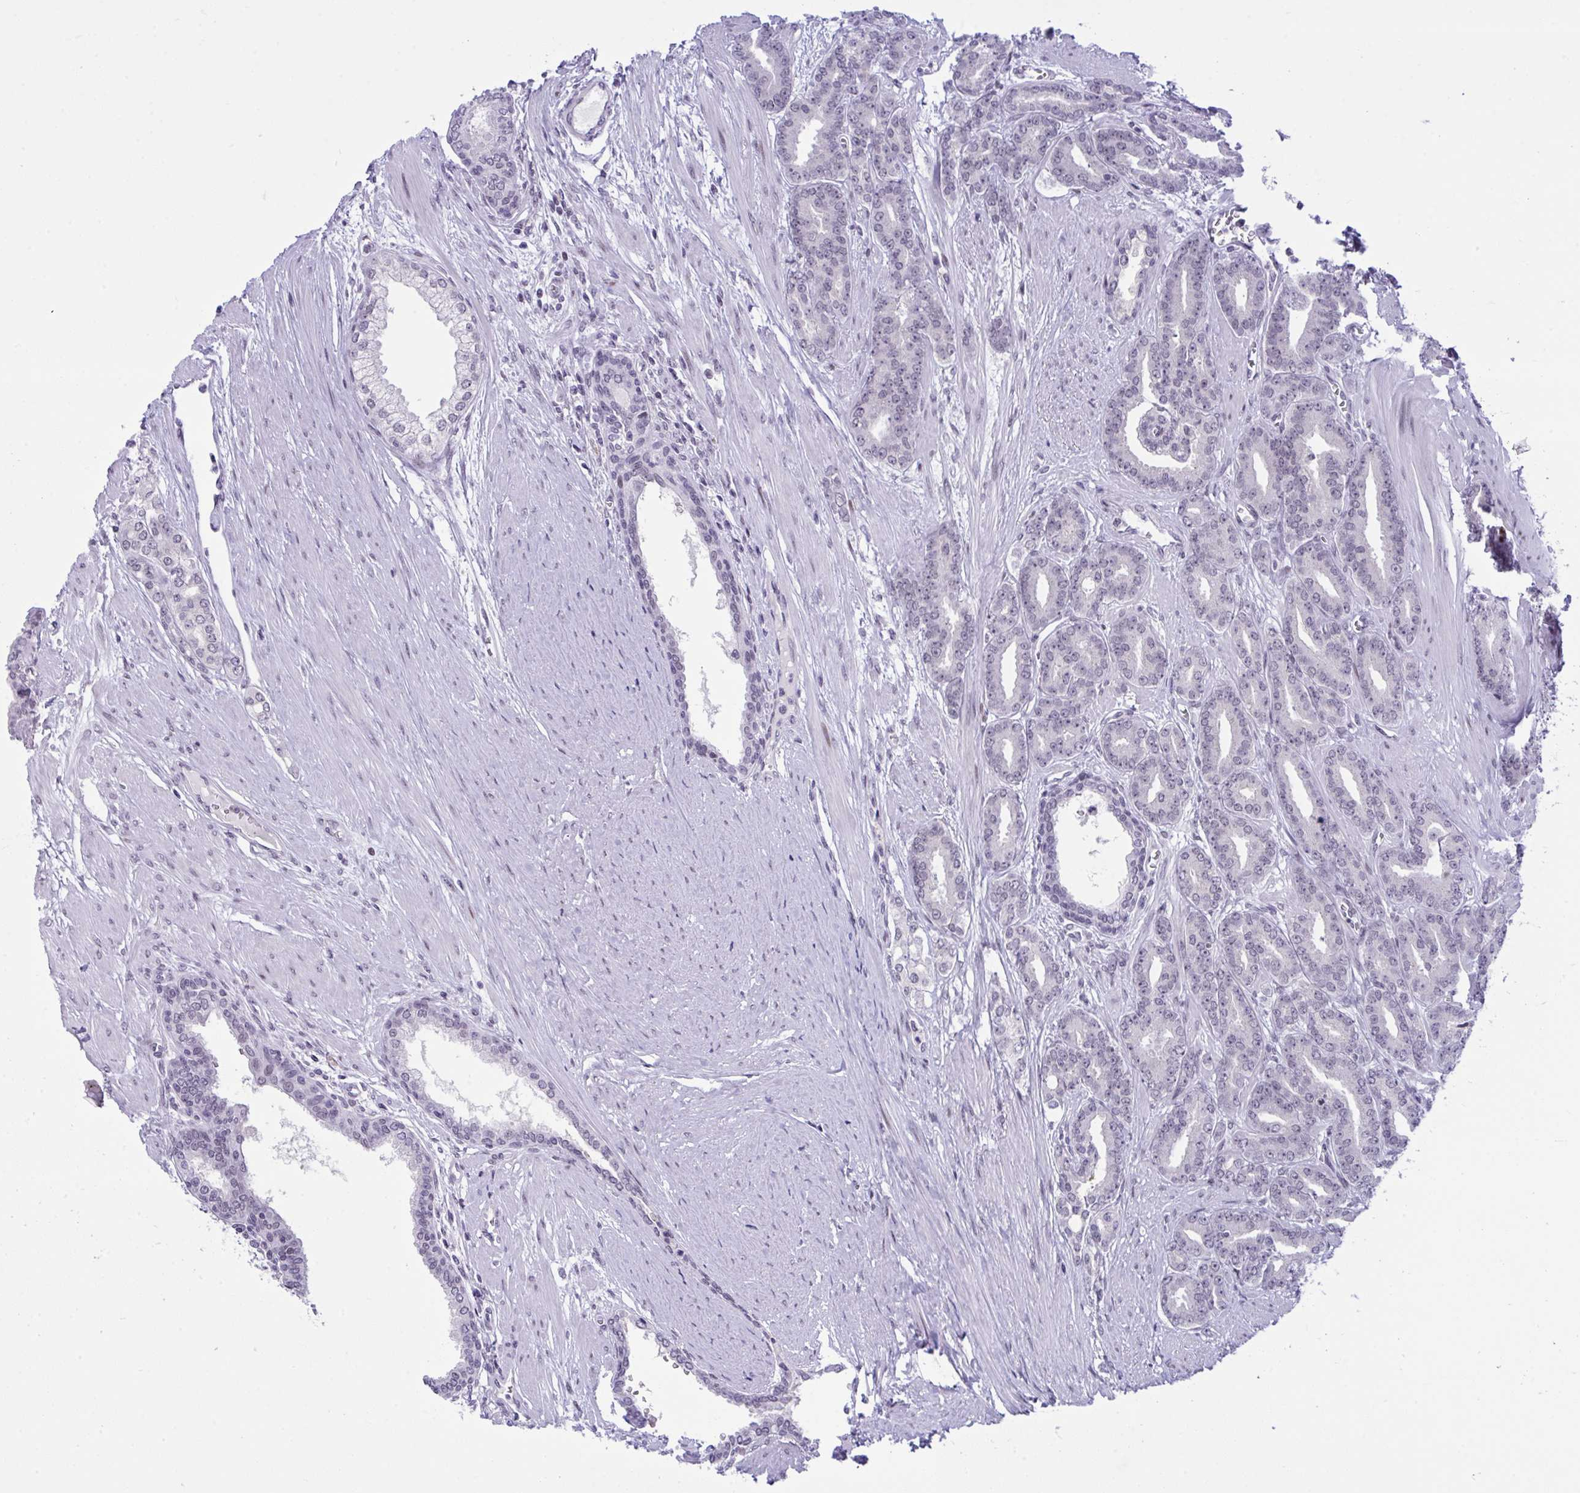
{"staining": {"intensity": "negative", "quantity": "none", "location": "none"}, "tissue": "prostate cancer", "cell_type": "Tumor cells", "image_type": "cancer", "snomed": [{"axis": "morphology", "description": "Adenocarcinoma, High grade"}, {"axis": "topography", "description": "Prostate"}], "caption": "A high-resolution photomicrograph shows immunohistochemistry staining of prostate cancer, which exhibits no significant expression in tumor cells.", "gene": "ZFHX3", "patient": {"sex": "male", "age": 60}}